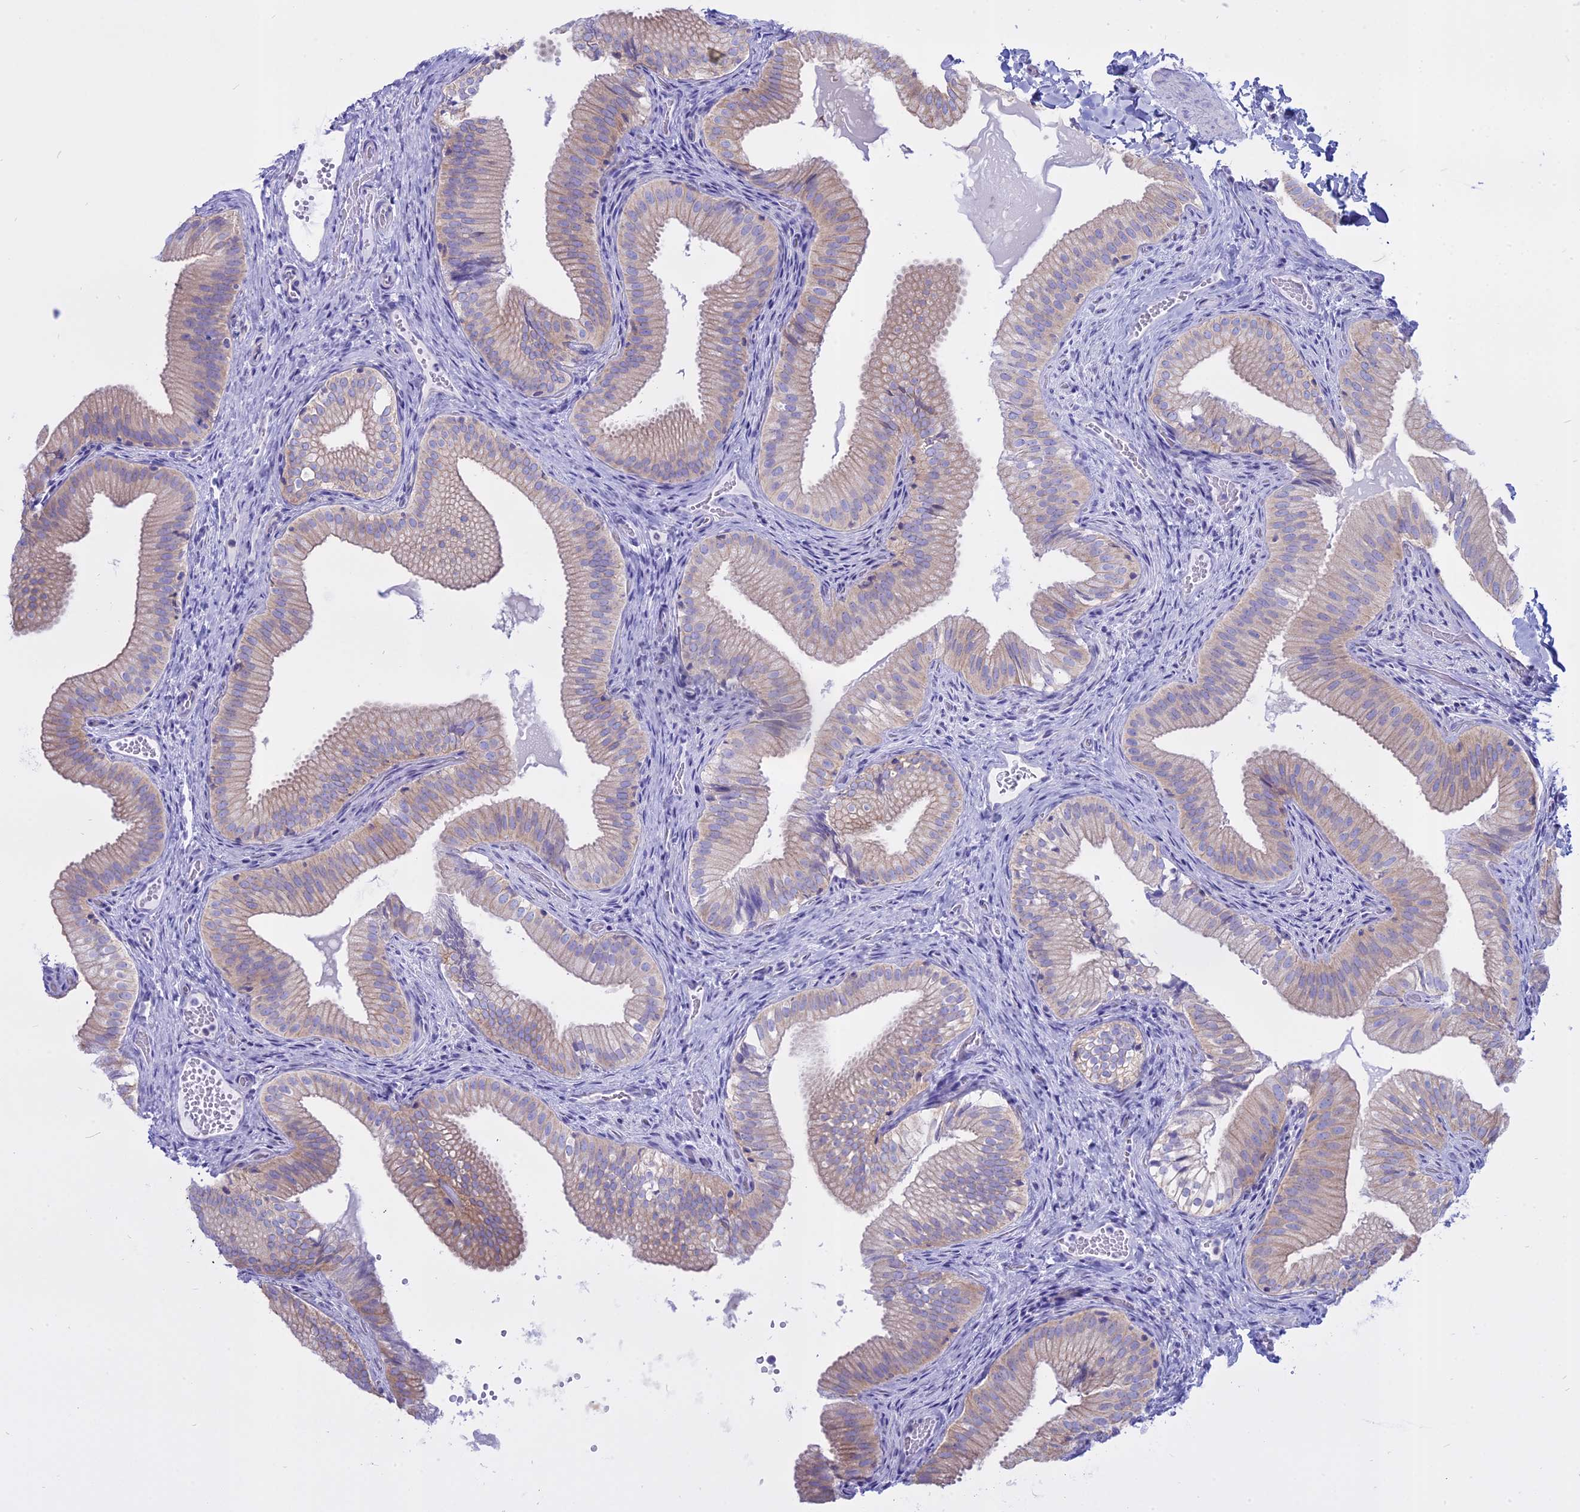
{"staining": {"intensity": "weak", "quantity": "25%-75%", "location": "cytoplasmic/membranous"}, "tissue": "gallbladder", "cell_type": "Glandular cells", "image_type": "normal", "snomed": [{"axis": "morphology", "description": "Normal tissue, NOS"}, {"axis": "topography", "description": "Gallbladder"}], "caption": "Immunohistochemical staining of benign human gallbladder demonstrates low levels of weak cytoplasmic/membranous positivity in about 25%-75% of glandular cells. (Stains: DAB (3,3'-diaminobenzidine) in brown, nuclei in blue, Microscopy: brightfield microscopy at high magnification).", "gene": "AHCYL1", "patient": {"sex": "female", "age": 30}}